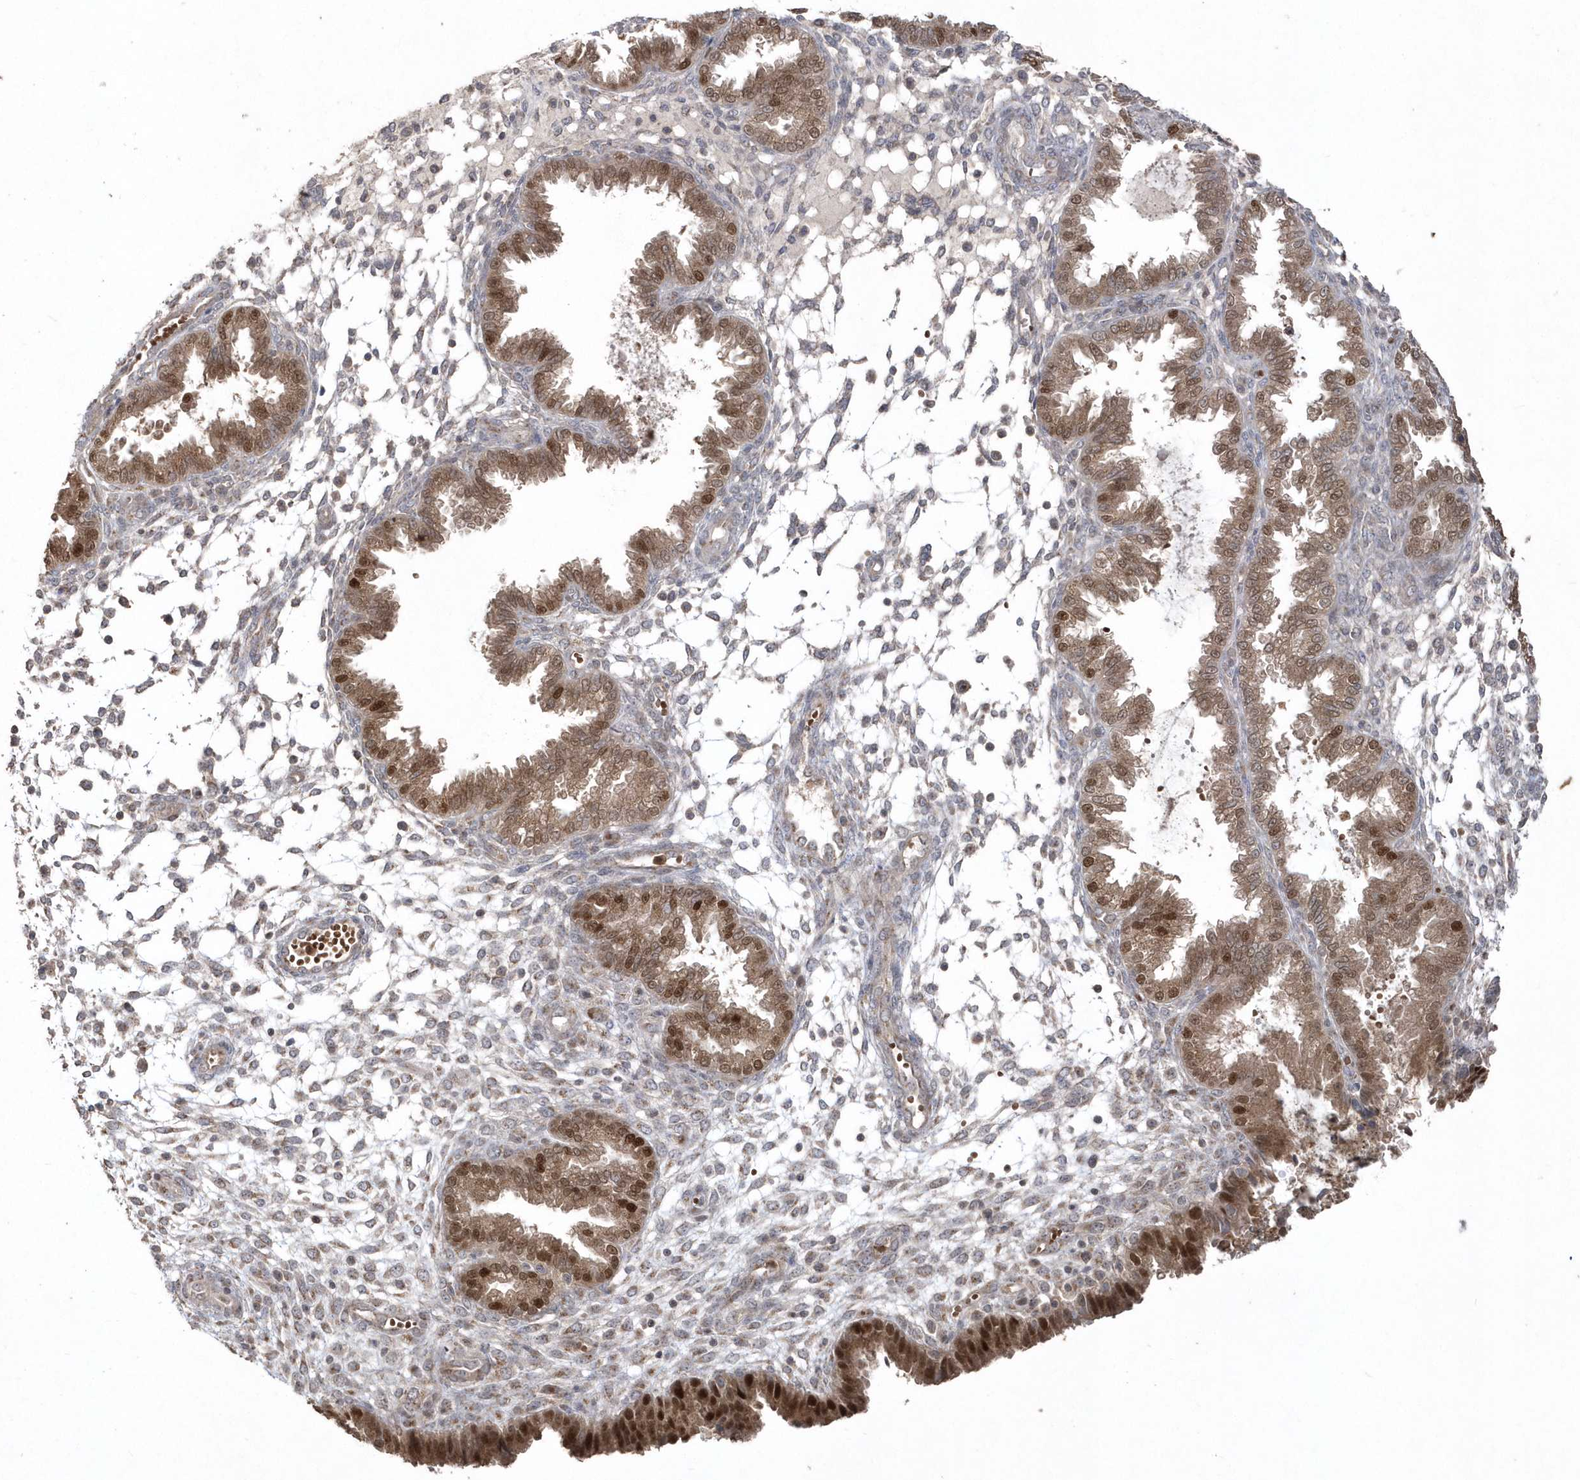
{"staining": {"intensity": "weak", "quantity": "<25%", "location": "cytoplasmic/membranous"}, "tissue": "endometrium", "cell_type": "Cells in endometrial stroma", "image_type": "normal", "snomed": [{"axis": "morphology", "description": "Normal tissue, NOS"}, {"axis": "topography", "description": "Endometrium"}], "caption": "This is an immunohistochemistry (IHC) micrograph of benign endometrium. There is no positivity in cells in endometrial stroma.", "gene": "GEMIN6", "patient": {"sex": "female", "age": 33}}